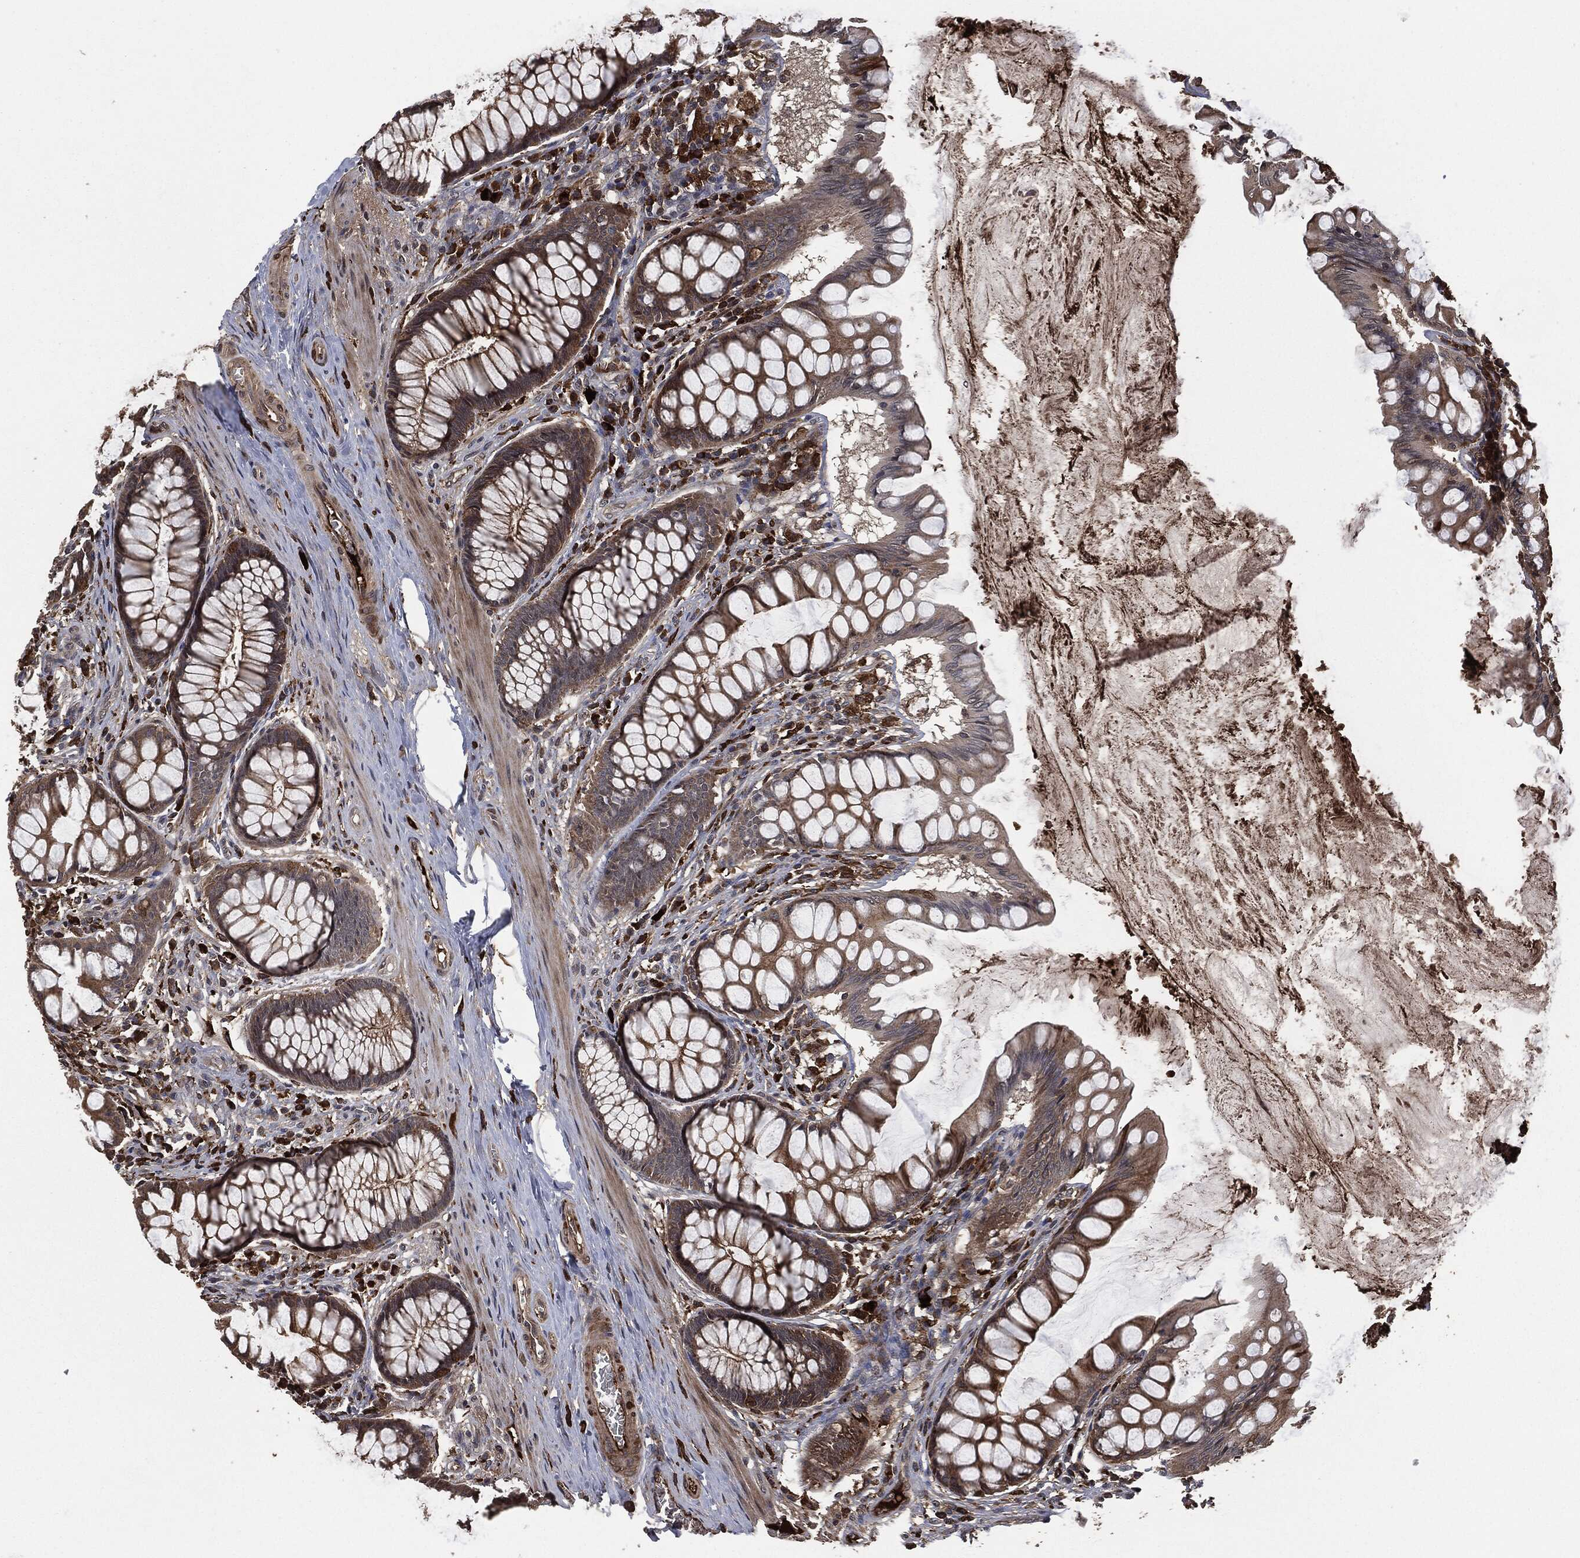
{"staining": {"intensity": "strong", "quantity": "<25%", "location": "cytoplasmic/membranous"}, "tissue": "colon", "cell_type": "Endothelial cells", "image_type": "normal", "snomed": [{"axis": "morphology", "description": "Normal tissue, NOS"}, {"axis": "topography", "description": "Colon"}], "caption": "About <25% of endothelial cells in normal human colon reveal strong cytoplasmic/membranous protein expression as visualized by brown immunohistochemical staining.", "gene": "CRABP2", "patient": {"sex": "female", "age": 65}}